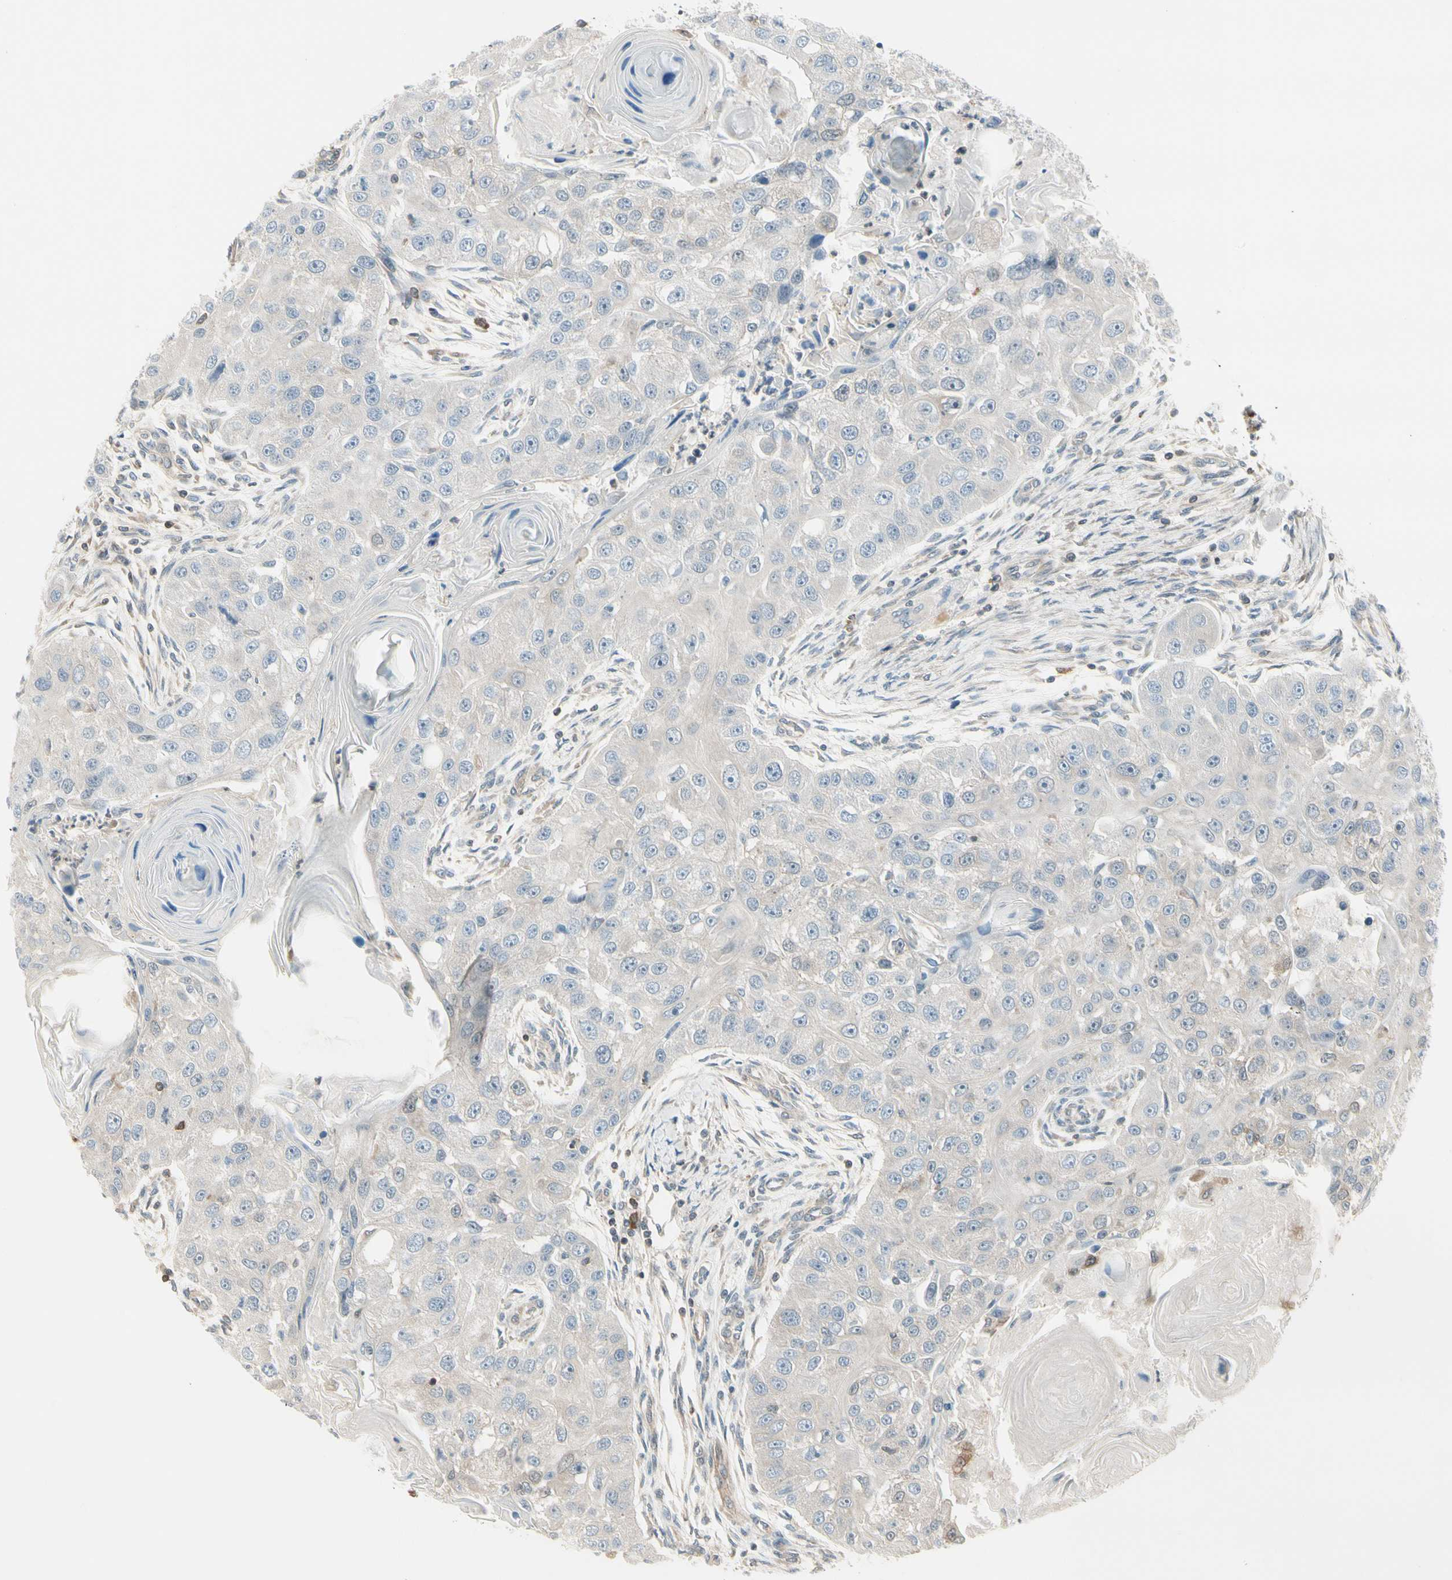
{"staining": {"intensity": "negative", "quantity": "none", "location": "none"}, "tissue": "head and neck cancer", "cell_type": "Tumor cells", "image_type": "cancer", "snomed": [{"axis": "morphology", "description": "Normal tissue, NOS"}, {"axis": "morphology", "description": "Squamous cell carcinoma, NOS"}, {"axis": "topography", "description": "Skeletal muscle"}, {"axis": "topography", "description": "Head-Neck"}], "caption": "A micrograph of human head and neck cancer is negative for staining in tumor cells. (IHC, brightfield microscopy, high magnification).", "gene": "OXSR1", "patient": {"sex": "male", "age": 51}}